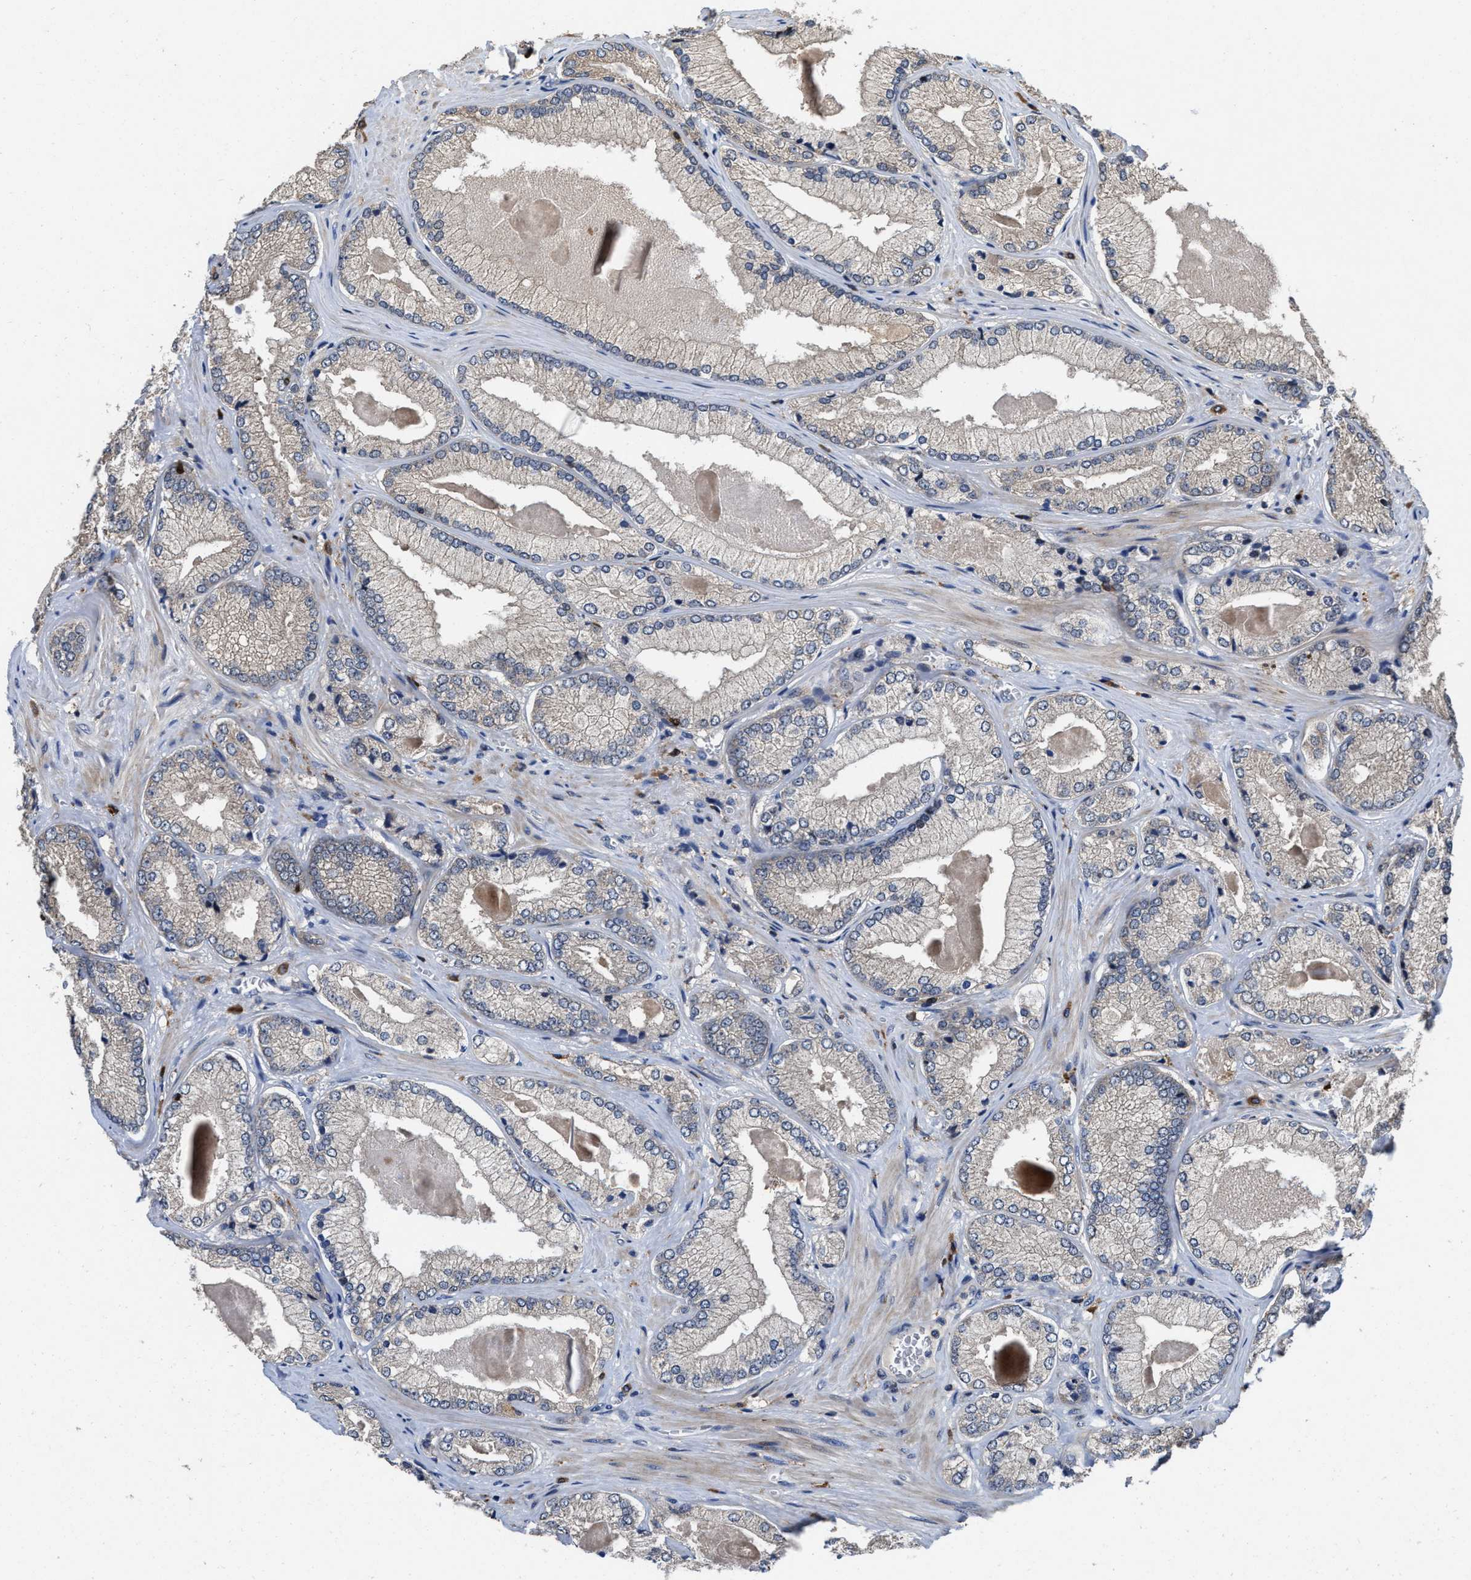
{"staining": {"intensity": "negative", "quantity": "none", "location": "none"}, "tissue": "prostate cancer", "cell_type": "Tumor cells", "image_type": "cancer", "snomed": [{"axis": "morphology", "description": "Adenocarcinoma, Low grade"}, {"axis": "topography", "description": "Prostate"}], "caption": "IHC of prostate low-grade adenocarcinoma reveals no positivity in tumor cells.", "gene": "RGS10", "patient": {"sex": "male", "age": 65}}